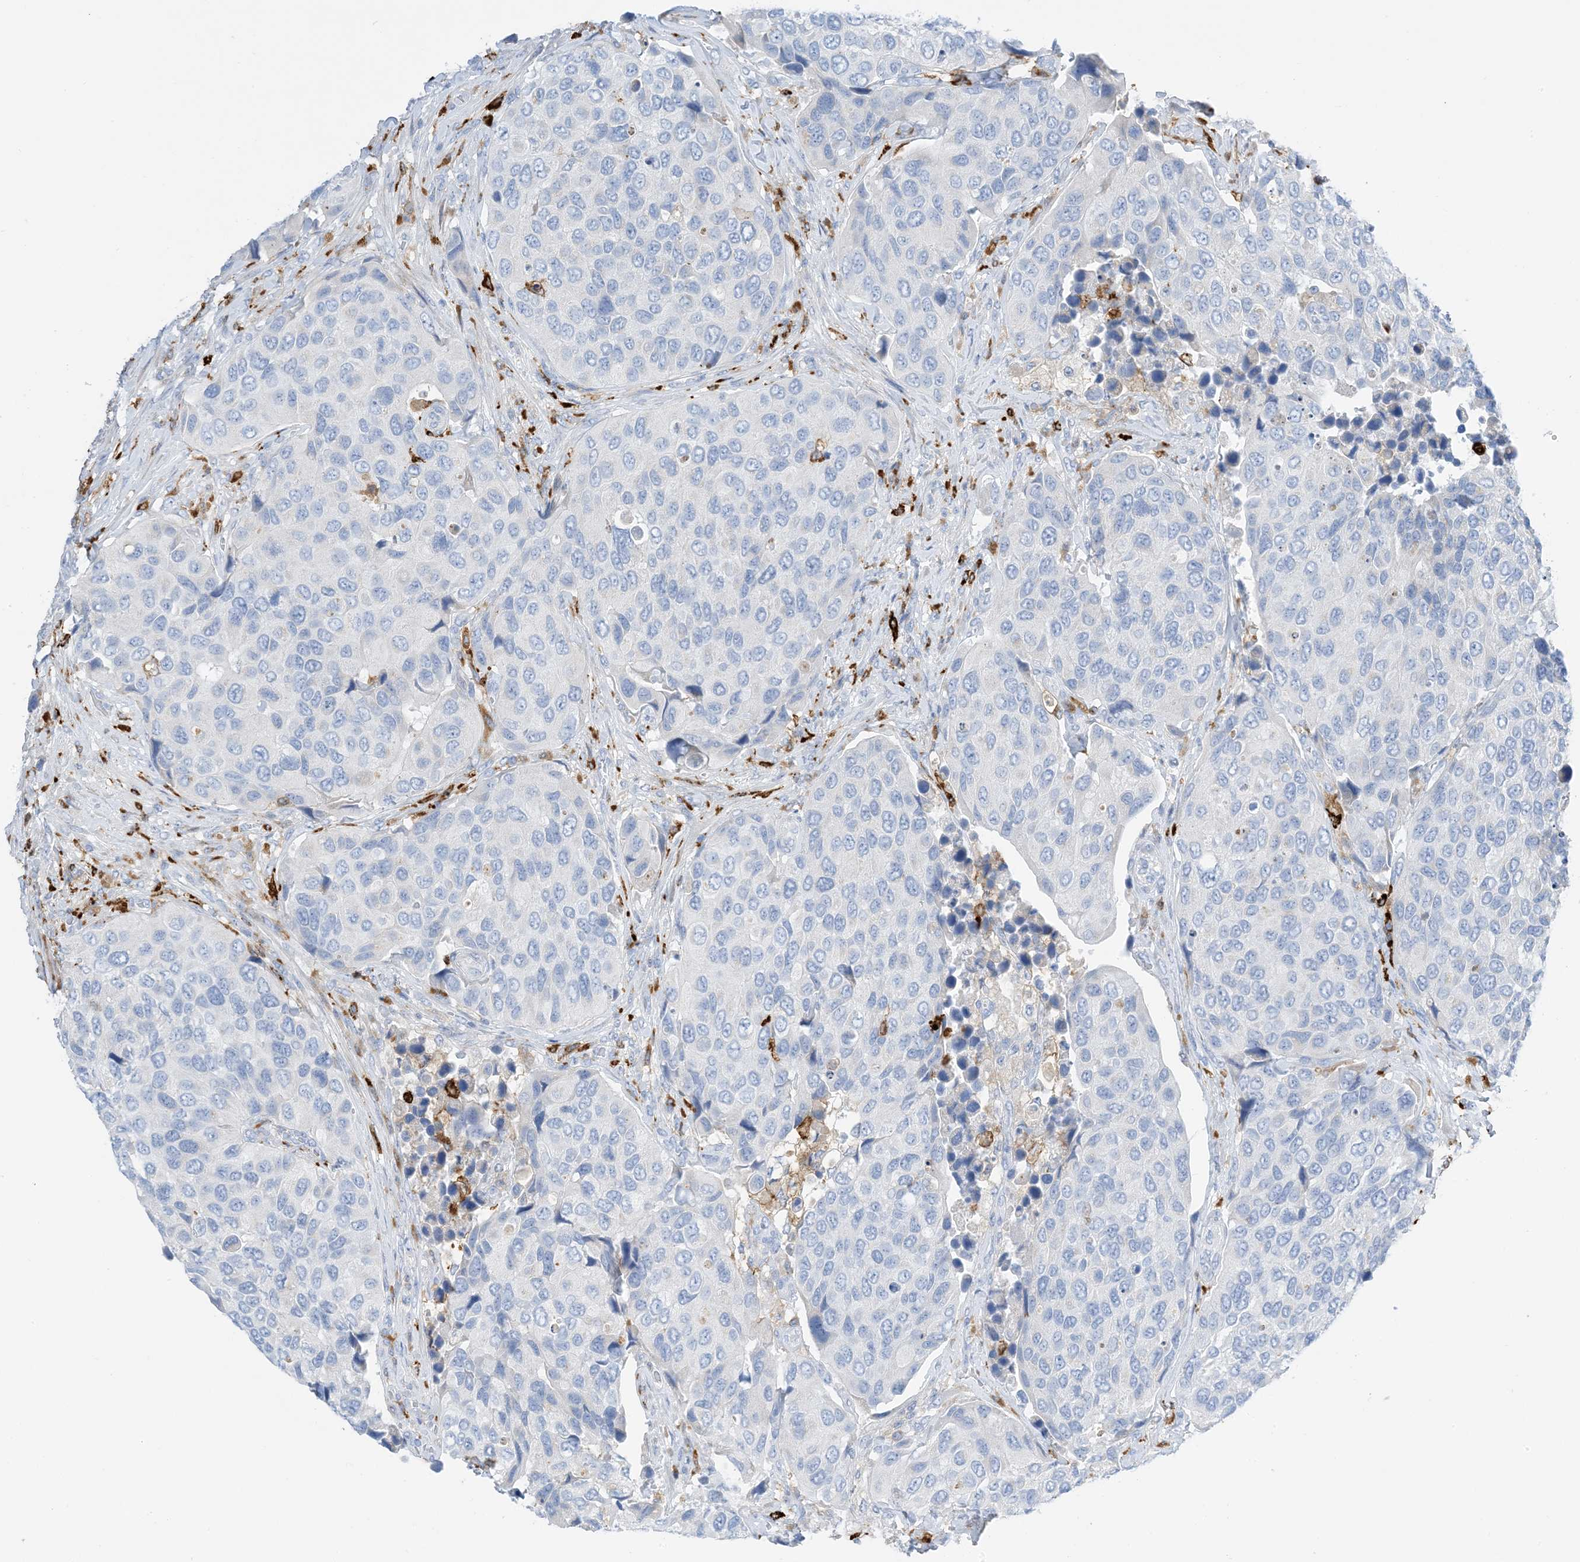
{"staining": {"intensity": "negative", "quantity": "none", "location": "none"}, "tissue": "urothelial cancer", "cell_type": "Tumor cells", "image_type": "cancer", "snomed": [{"axis": "morphology", "description": "Urothelial carcinoma, High grade"}, {"axis": "topography", "description": "Urinary bladder"}], "caption": "High power microscopy histopathology image of an immunohistochemistry histopathology image of high-grade urothelial carcinoma, revealing no significant expression in tumor cells. Brightfield microscopy of IHC stained with DAB (3,3'-diaminobenzidine) (brown) and hematoxylin (blue), captured at high magnification.", "gene": "DPH3", "patient": {"sex": "male", "age": 74}}